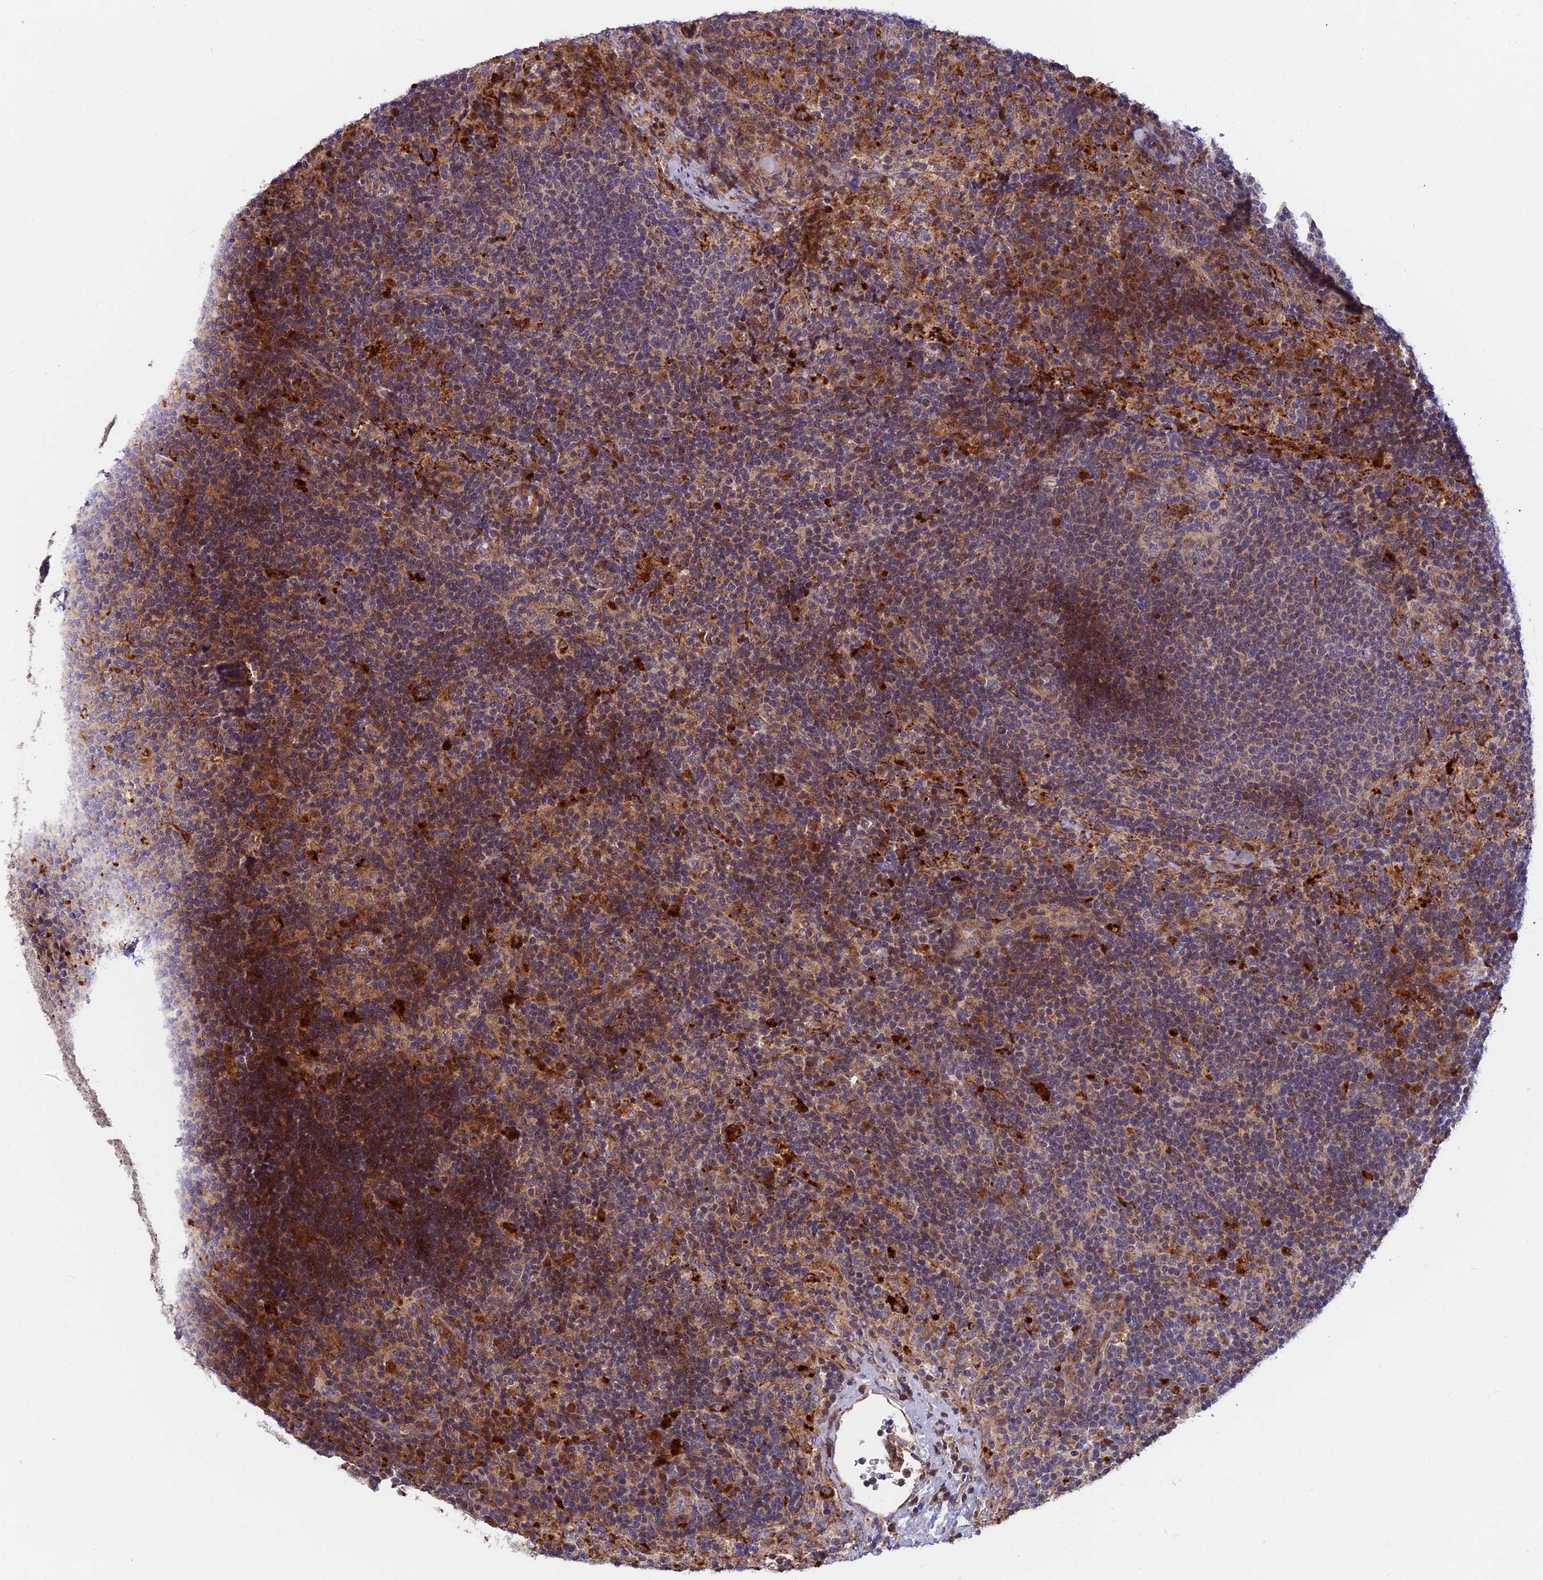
{"staining": {"intensity": "strong", "quantity": "<25%", "location": "cytoplasmic/membranous"}, "tissue": "lymph node", "cell_type": "Germinal center cells", "image_type": "normal", "snomed": [{"axis": "morphology", "description": "Normal tissue, NOS"}, {"axis": "topography", "description": "Lymph node"}], "caption": "This is an image of IHC staining of unremarkable lymph node, which shows strong staining in the cytoplasmic/membranous of germinal center cells.", "gene": "FUOM", "patient": {"sex": "female", "age": 70}}